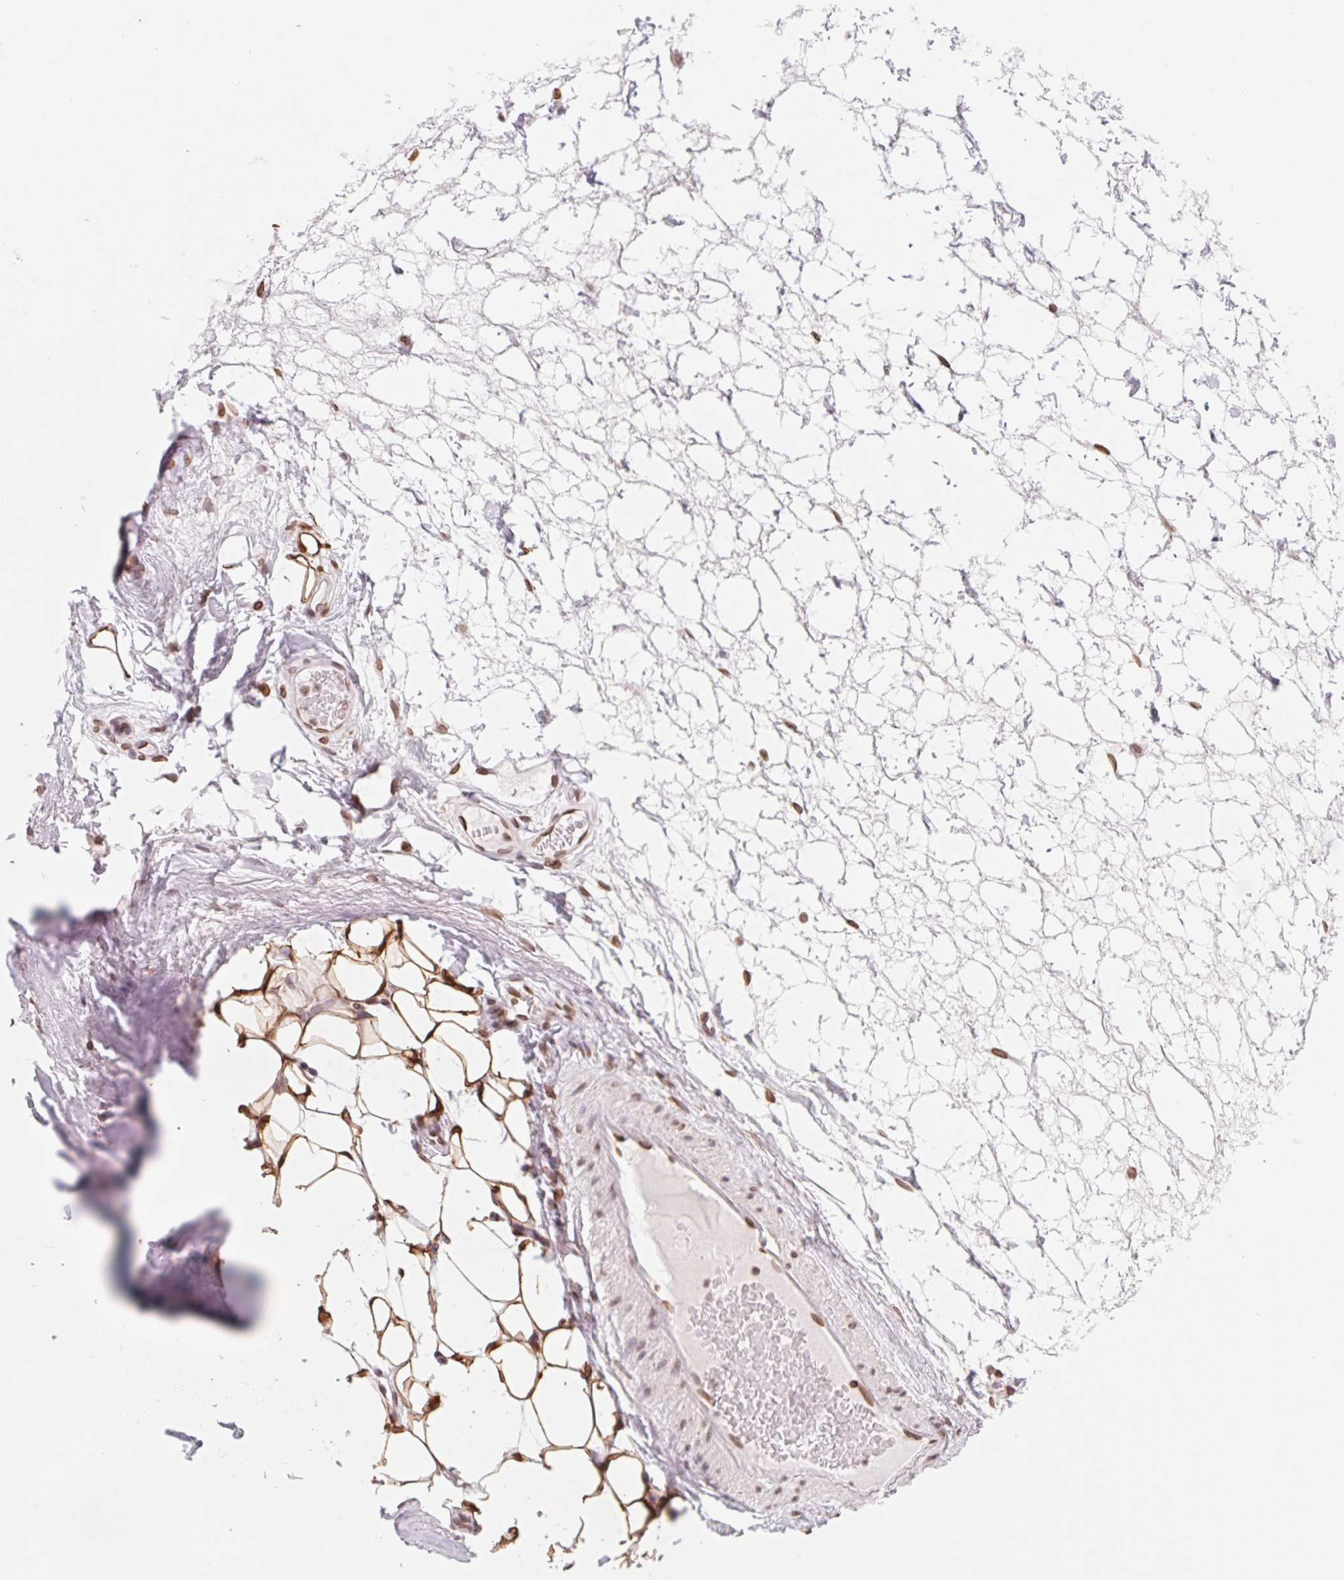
{"staining": {"intensity": "strong", "quantity": "25%-75%", "location": "nuclear"}, "tissue": "adipose tissue", "cell_type": "Adipocytes", "image_type": "normal", "snomed": [{"axis": "morphology", "description": "Normal tissue, NOS"}, {"axis": "topography", "description": "Lymph node"}, {"axis": "topography", "description": "Cartilage tissue"}, {"axis": "topography", "description": "Nasopharynx"}], "caption": "Immunohistochemistry (IHC) image of normal adipose tissue: human adipose tissue stained using IHC exhibits high levels of strong protein expression localized specifically in the nuclear of adipocytes, appearing as a nuclear brown color.", "gene": "LMNB2", "patient": {"sex": "male", "age": 63}}